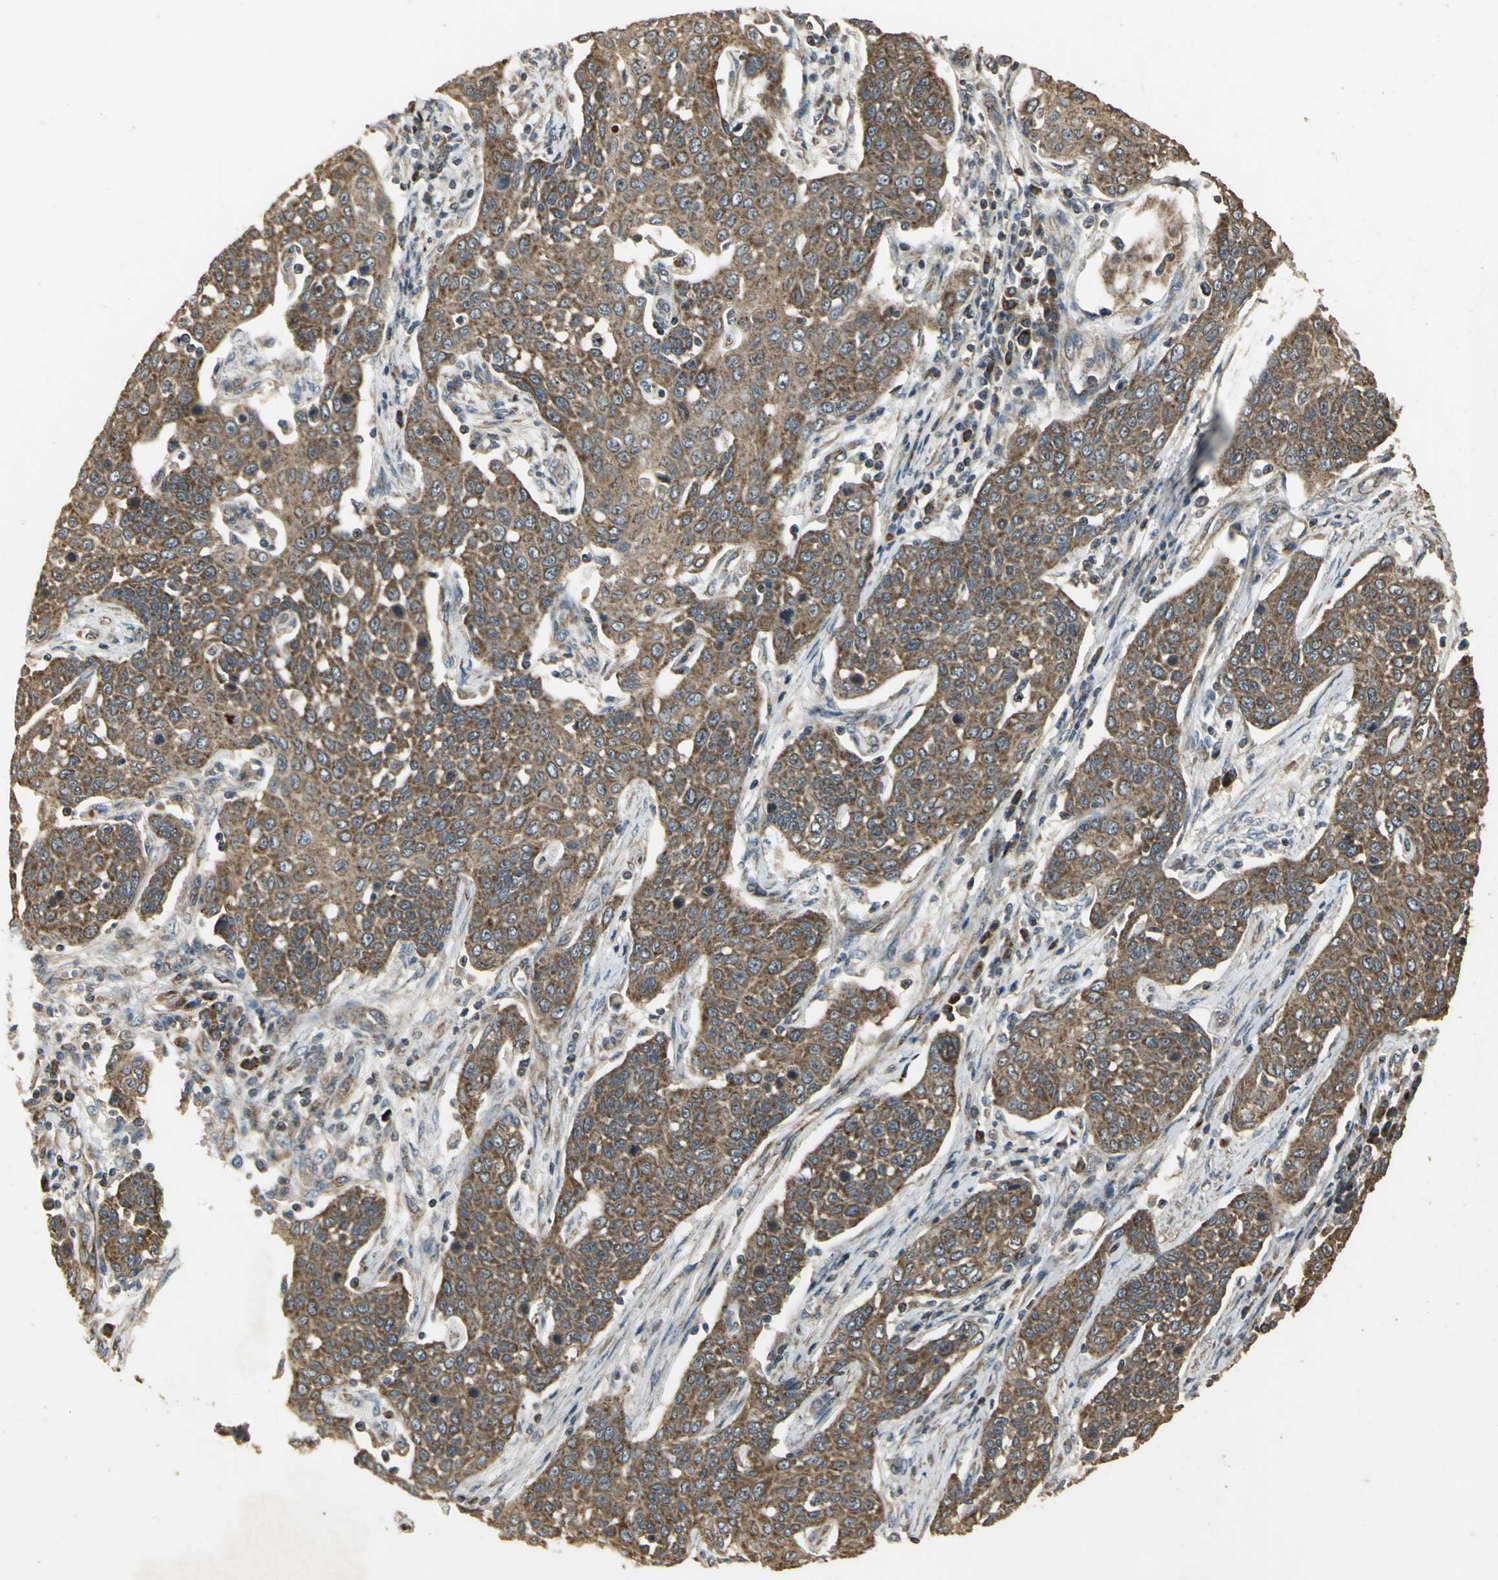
{"staining": {"intensity": "strong", "quantity": ">75%", "location": "cytoplasmic/membranous"}, "tissue": "cervical cancer", "cell_type": "Tumor cells", "image_type": "cancer", "snomed": [{"axis": "morphology", "description": "Squamous cell carcinoma, NOS"}, {"axis": "topography", "description": "Cervix"}], "caption": "DAB (3,3'-diaminobenzidine) immunohistochemical staining of cervical cancer (squamous cell carcinoma) demonstrates strong cytoplasmic/membranous protein staining in about >75% of tumor cells.", "gene": "KANK1", "patient": {"sex": "female", "age": 34}}